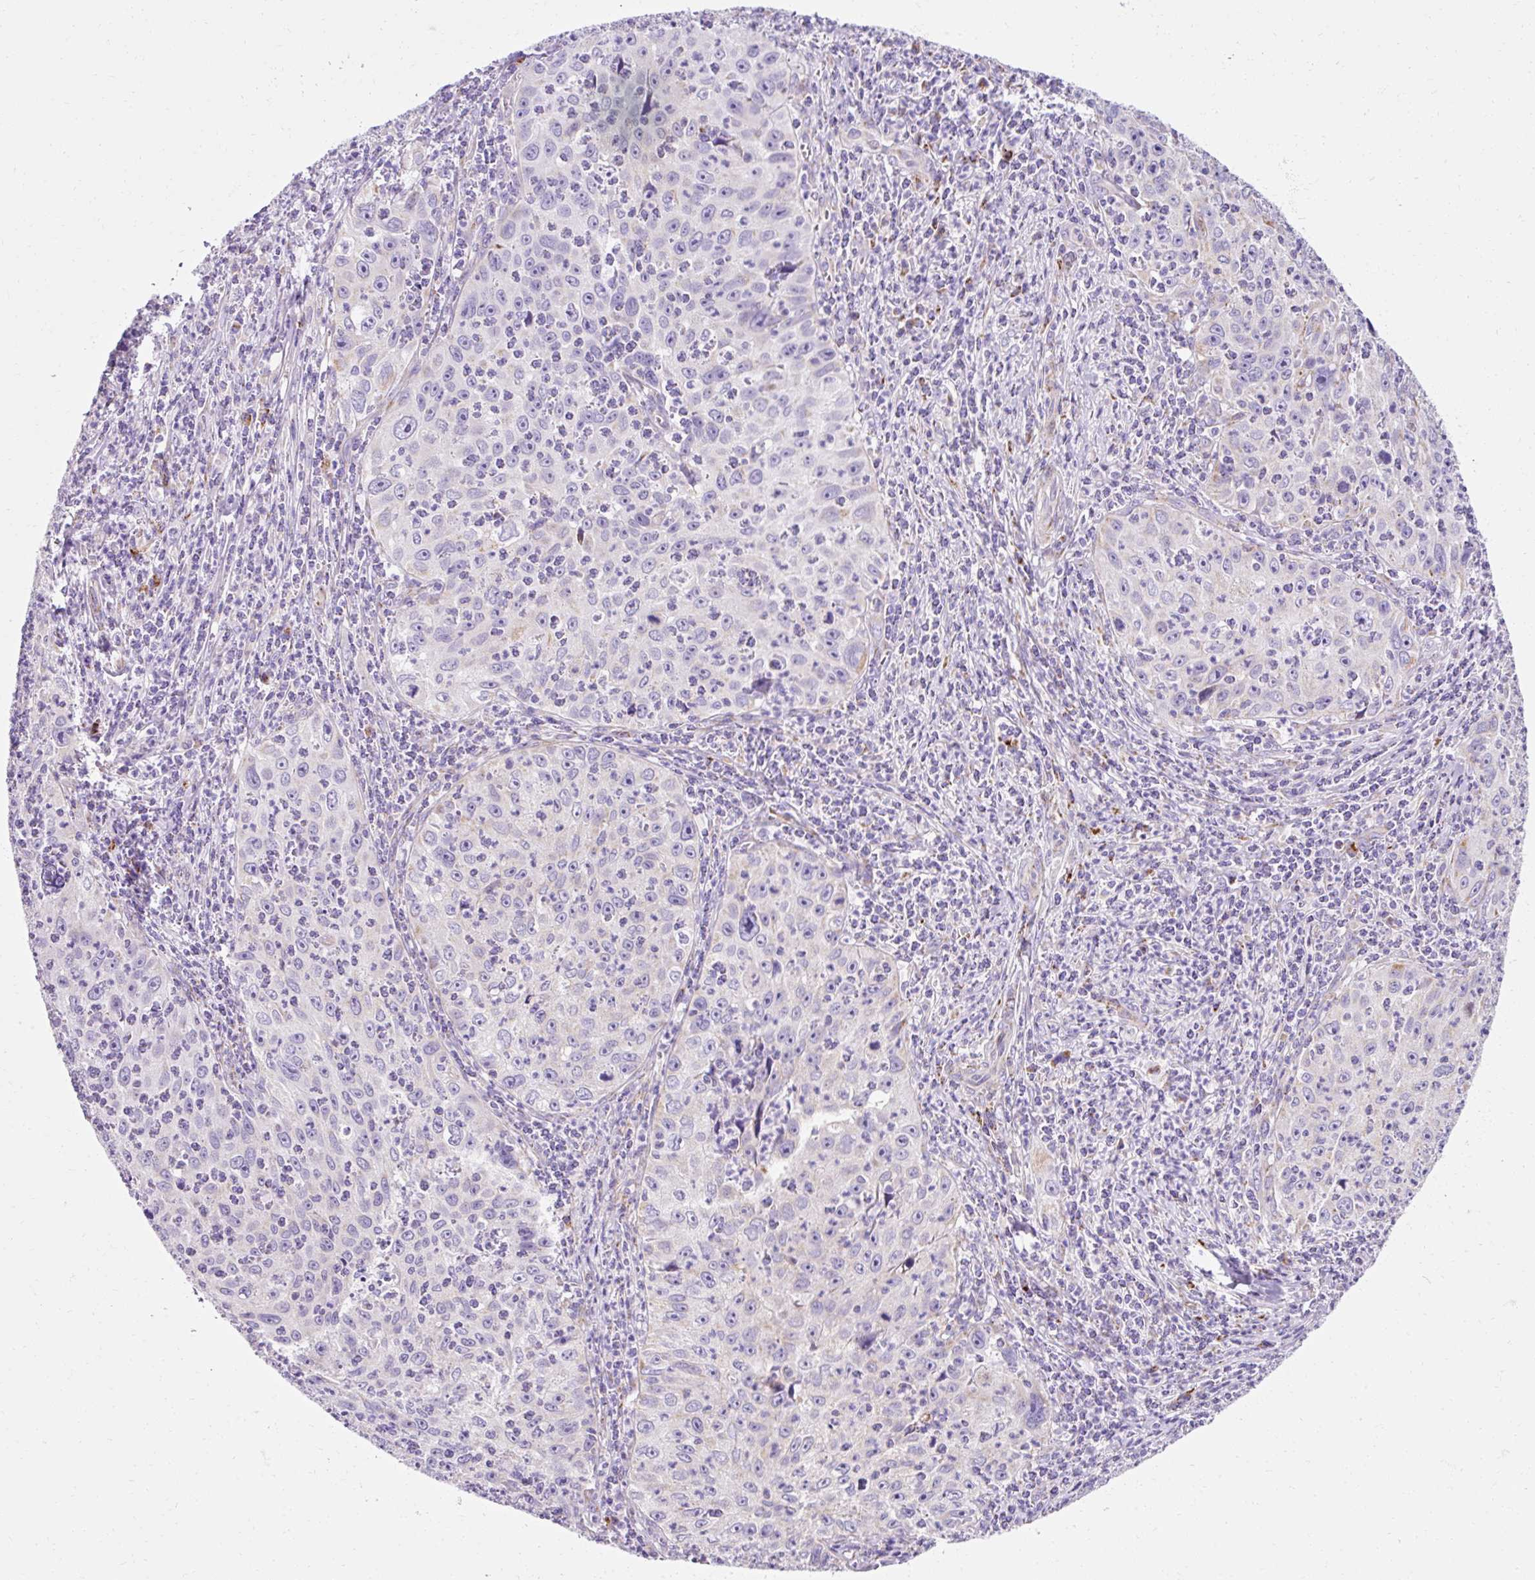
{"staining": {"intensity": "negative", "quantity": "none", "location": "none"}, "tissue": "cervical cancer", "cell_type": "Tumor cells", "image_type": "cancer", "snomed": [{"axis": "morphology", "description": "Squamous cell carcinoma, NOS"}, {"axis": "topography", "description": "Cervix"}], "caption": "Immunohistochemistry micrograph of cervical squamous cell carcinoma stained for a protein (brown), which demonstrates no staining in tumor cells. (Brightfield microscopy of DAB (3,3'-diaminobenzidine) IHC at high magnification).", "gene": "PLPP2", "patient": {"sex": "female", "age": 30}}